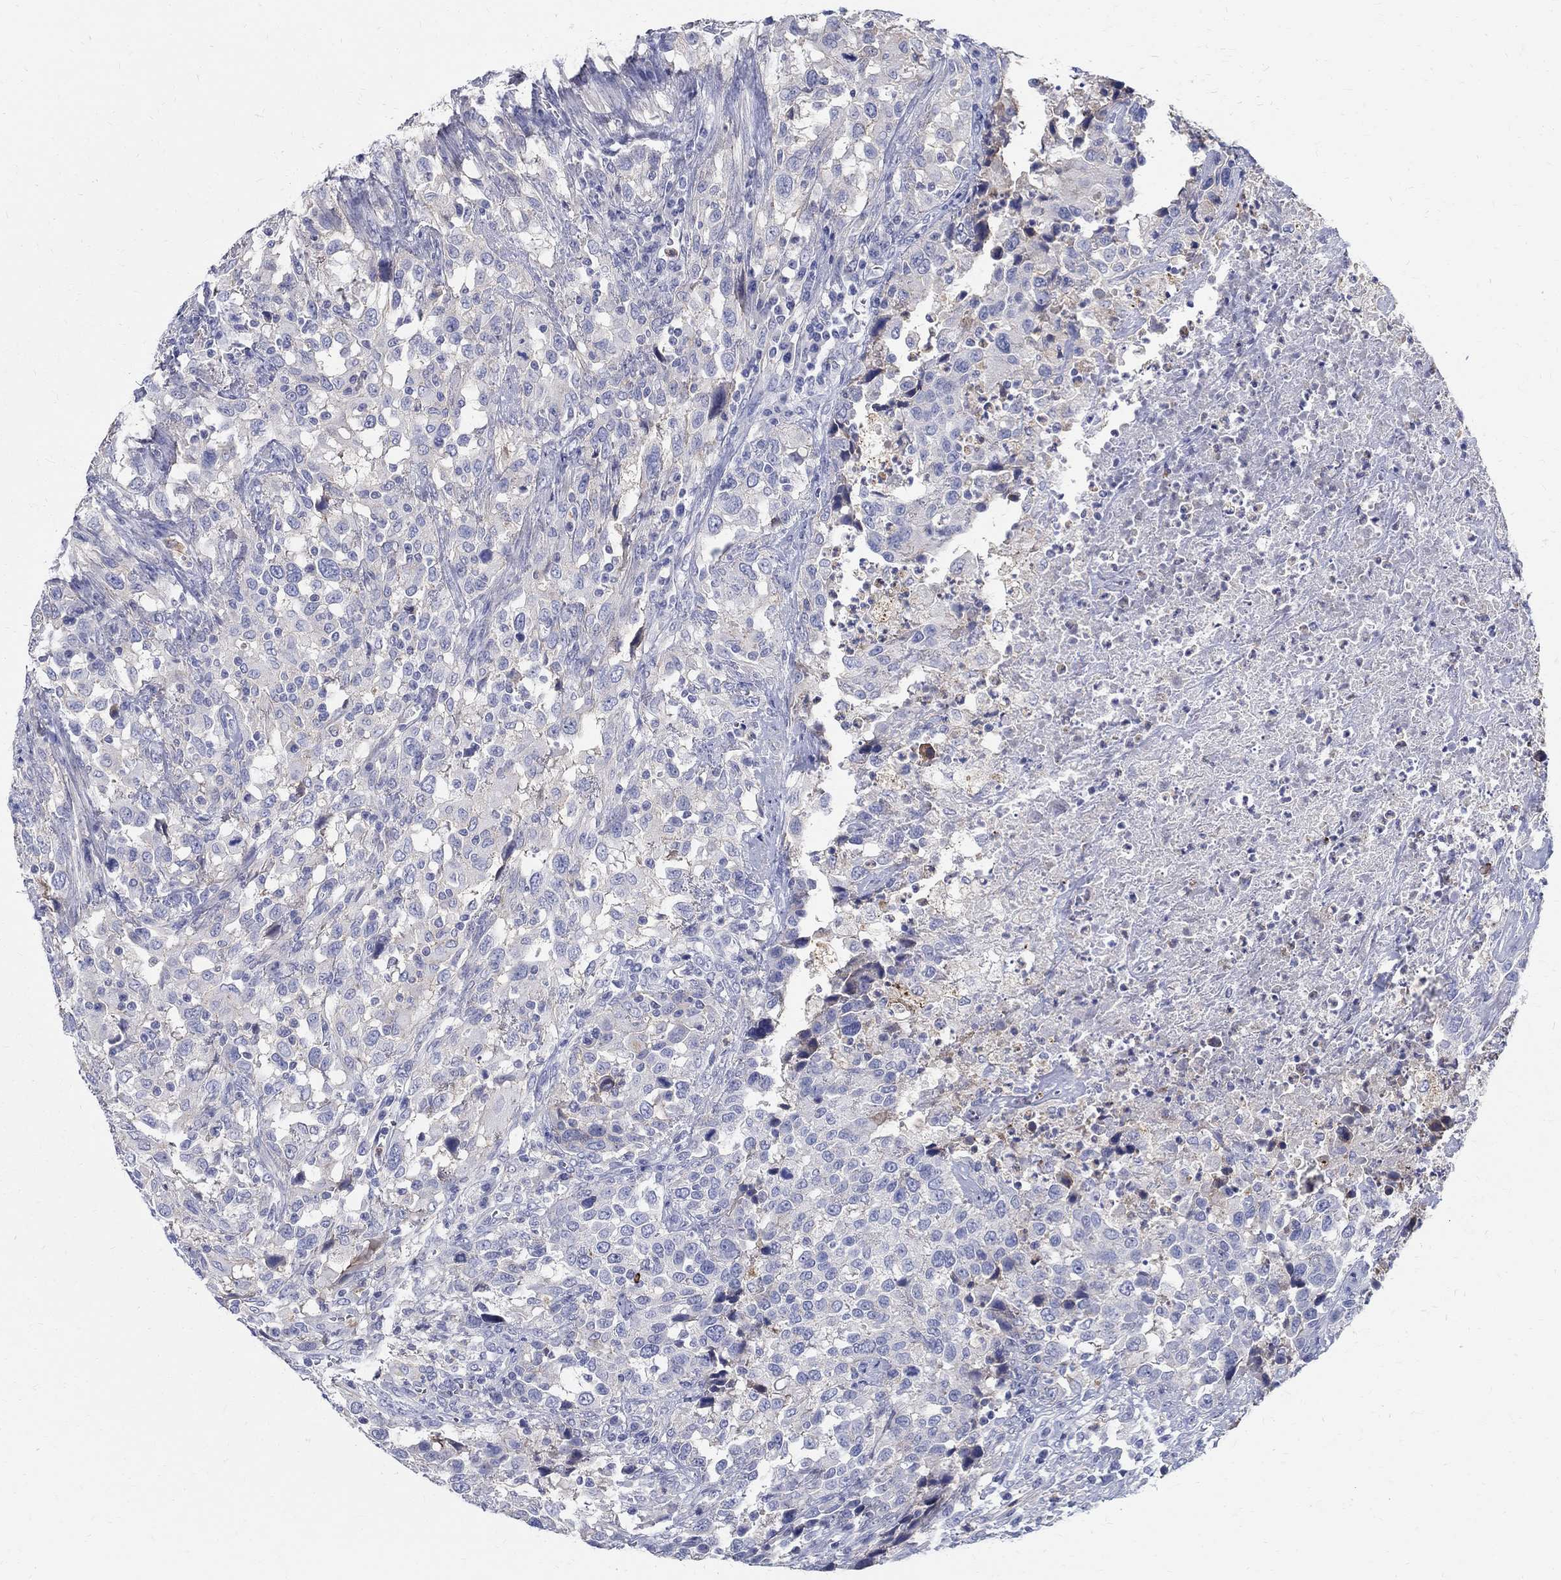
{"staining": {"intensity": "negative", "quantity": "none", "location": "none"}, "tissue": "urothelial cancer", "cell_type": "Tumor cells", "image_type": "cancer", "snomed": [{"axis": "morphology", "description": "Urothelial carcinoma, NOS"}, {"axis": "morphology", "description": "Urothelial carcinoma, High grade"}, {"axis": "topography", "description": "Urinary bladder"}], "caption": "DAB (3,3'-diaminobenzidine) immunohistochemical staining of human urothelial carcinoma (high-grade) reveals no significant staining in tumor cells. (Immunohistochemistry, brightfield microscopy, high magnification).", "gene": "SOX2", "patient": {"sex": "female", "age": 64}}